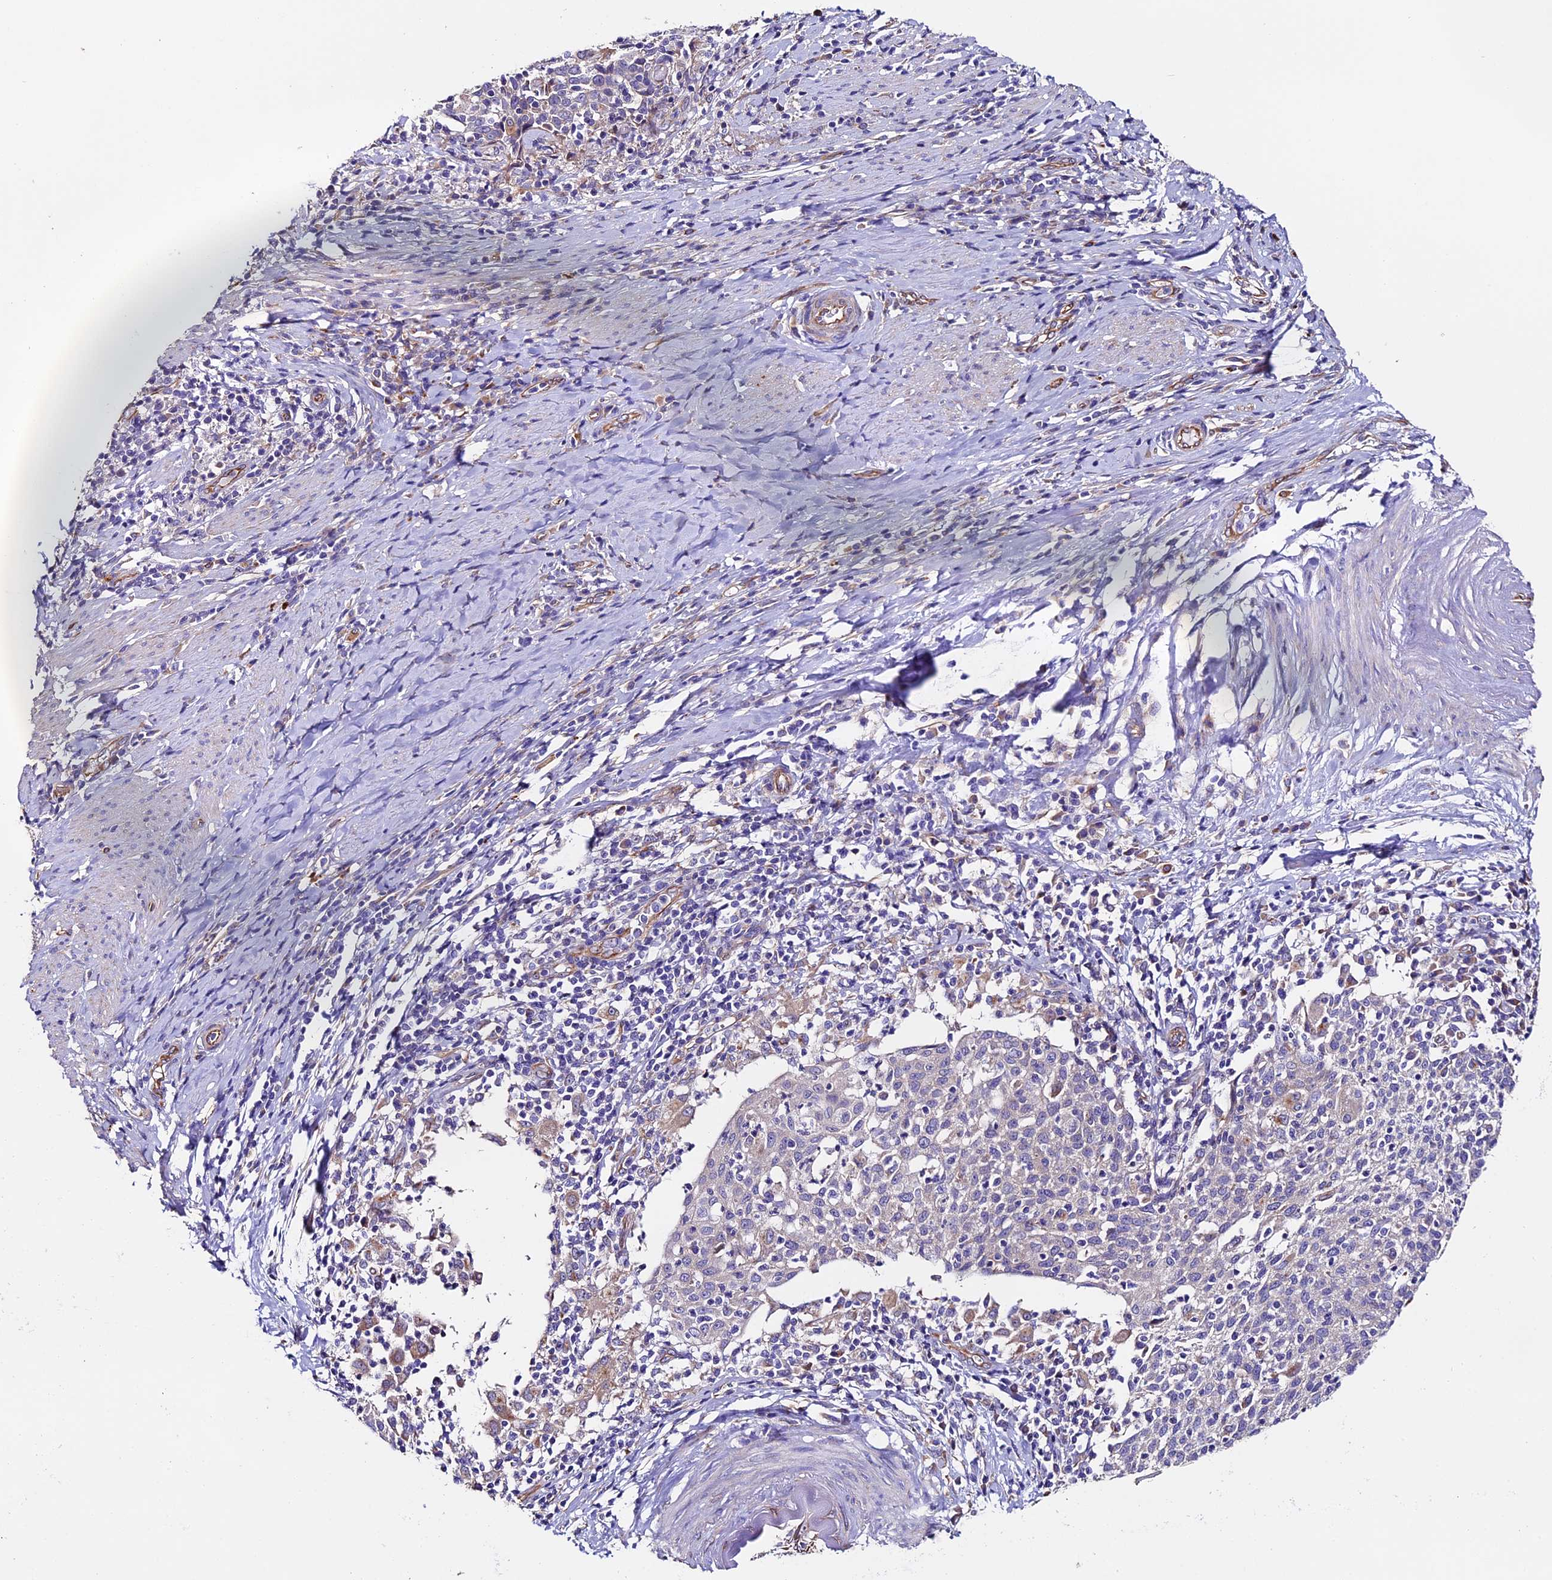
{"staining": {"intensity": "negative", "quantity": "none", "location": "none"}, "tissue": "cervical cancer", "cell_type": "Tumor cells", "image_type": "cancer", "snomed": [{"axis": "morphology", "description": "Squamous cell carcinoma, NOS"}, {"axis": "topography", "description": "Cervix"}], "caption": "This is a histopathology image of IHC staining of cervical cancer, which shows no positivity in tumor cells.", "gene": "CLN5", "patient": {"sex": "female", "age": 52}}